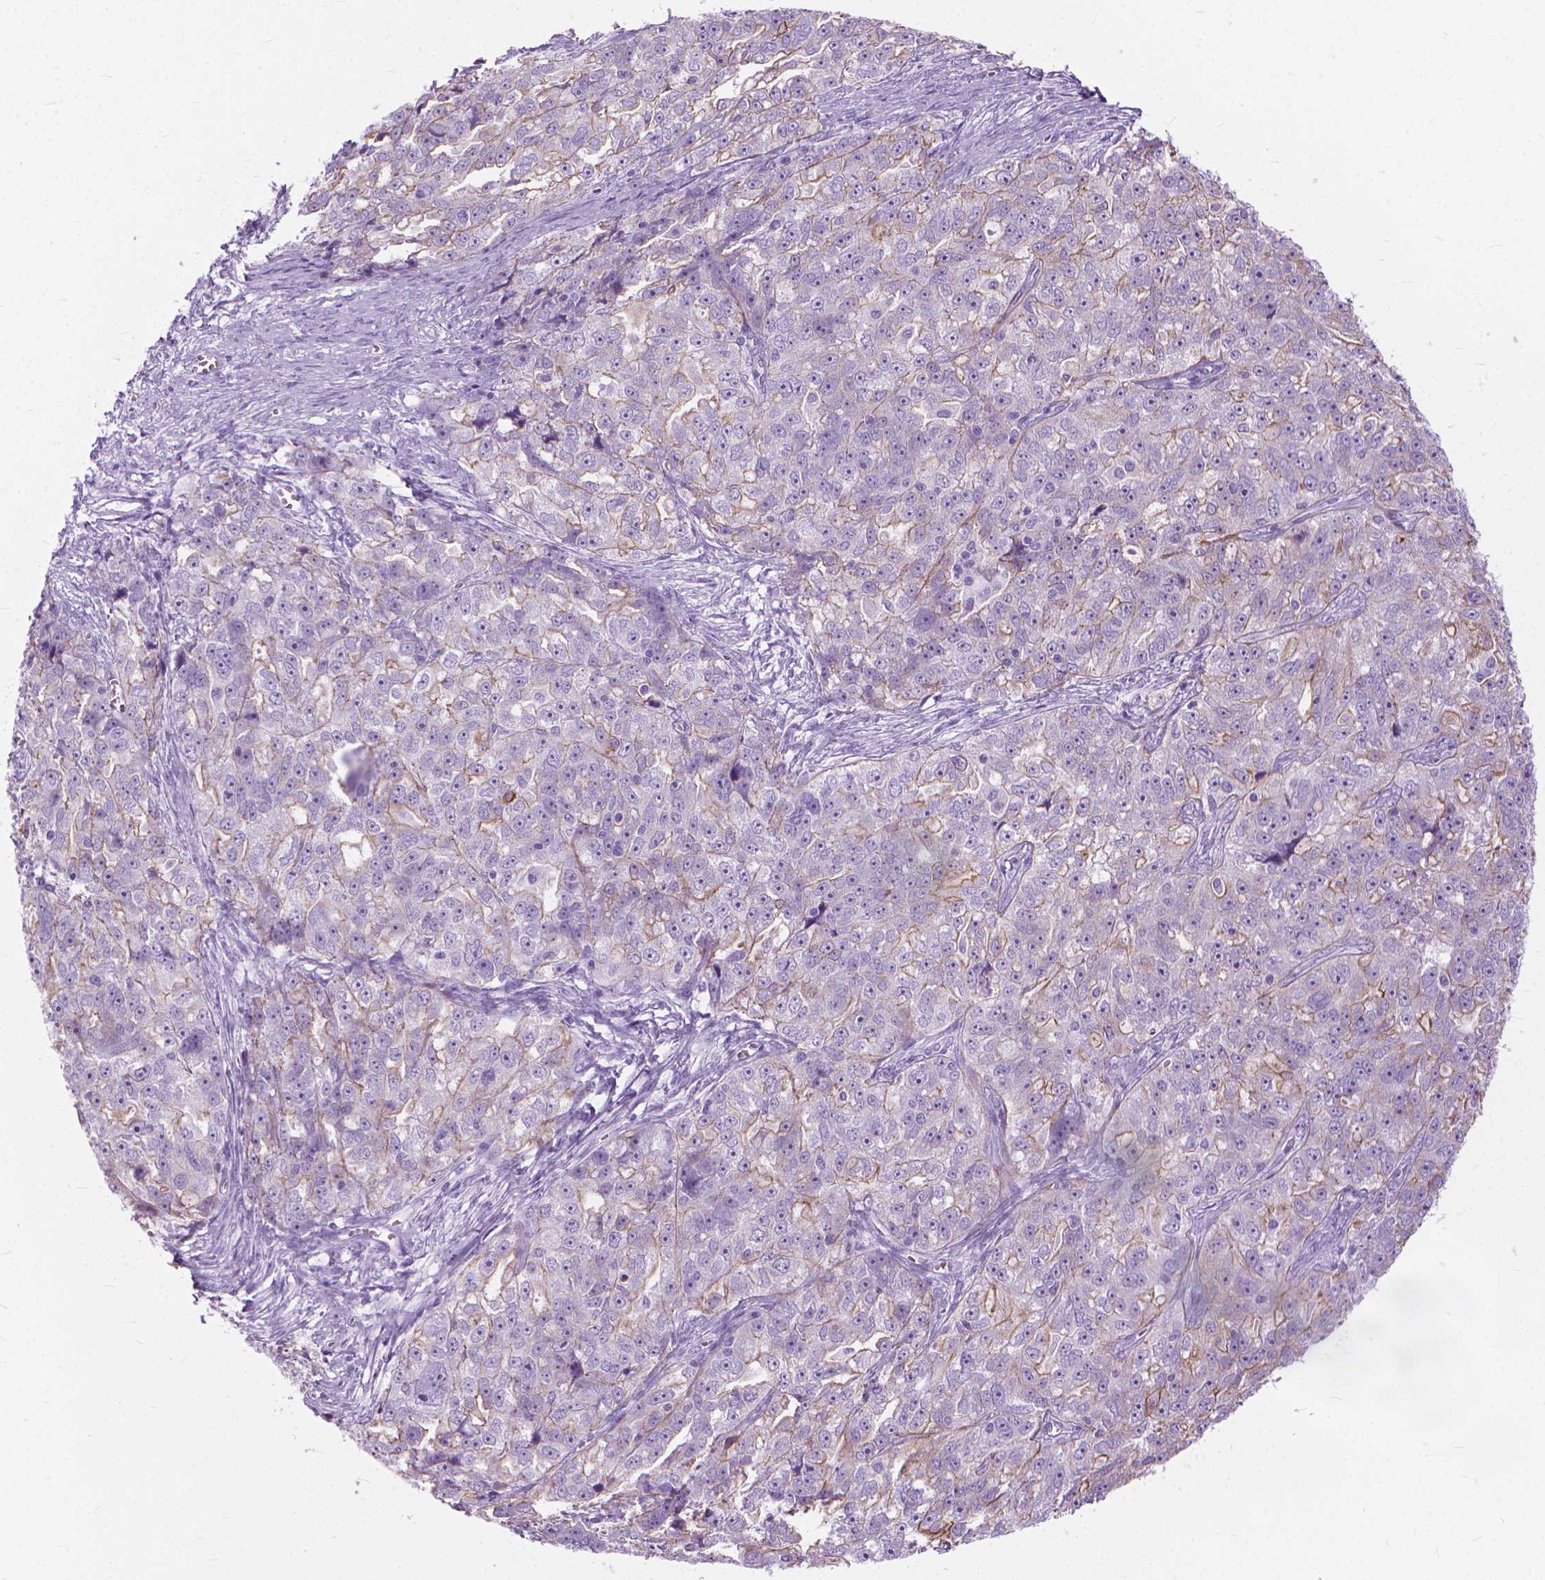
{"staining": {"intensity": "moderate", "quantity": "<25%", "location": "cytoplasmic/membranous"}, "tissue": "ovarian cancer", "cell_type": "Tumor cells", "image_type": "cancer", "snomed": [{"axis": "morphology", "description": "Cystadenocarcinoma, serous, NOS"}, {"axis": "topography", "description": "Ovary"}], "caption": "Tumor cells show low levels of moderate cytoplasmic/membranous expression in approximately <25% of cells in human ovarian cancer (serous cystadenocarcinoma). (DAB (3,3'-diaminobenzidine) IHC with brightfield microscopy, high magnification).", "gene": "HTR2B", "patient": {"sex": "female", "age": 51}}